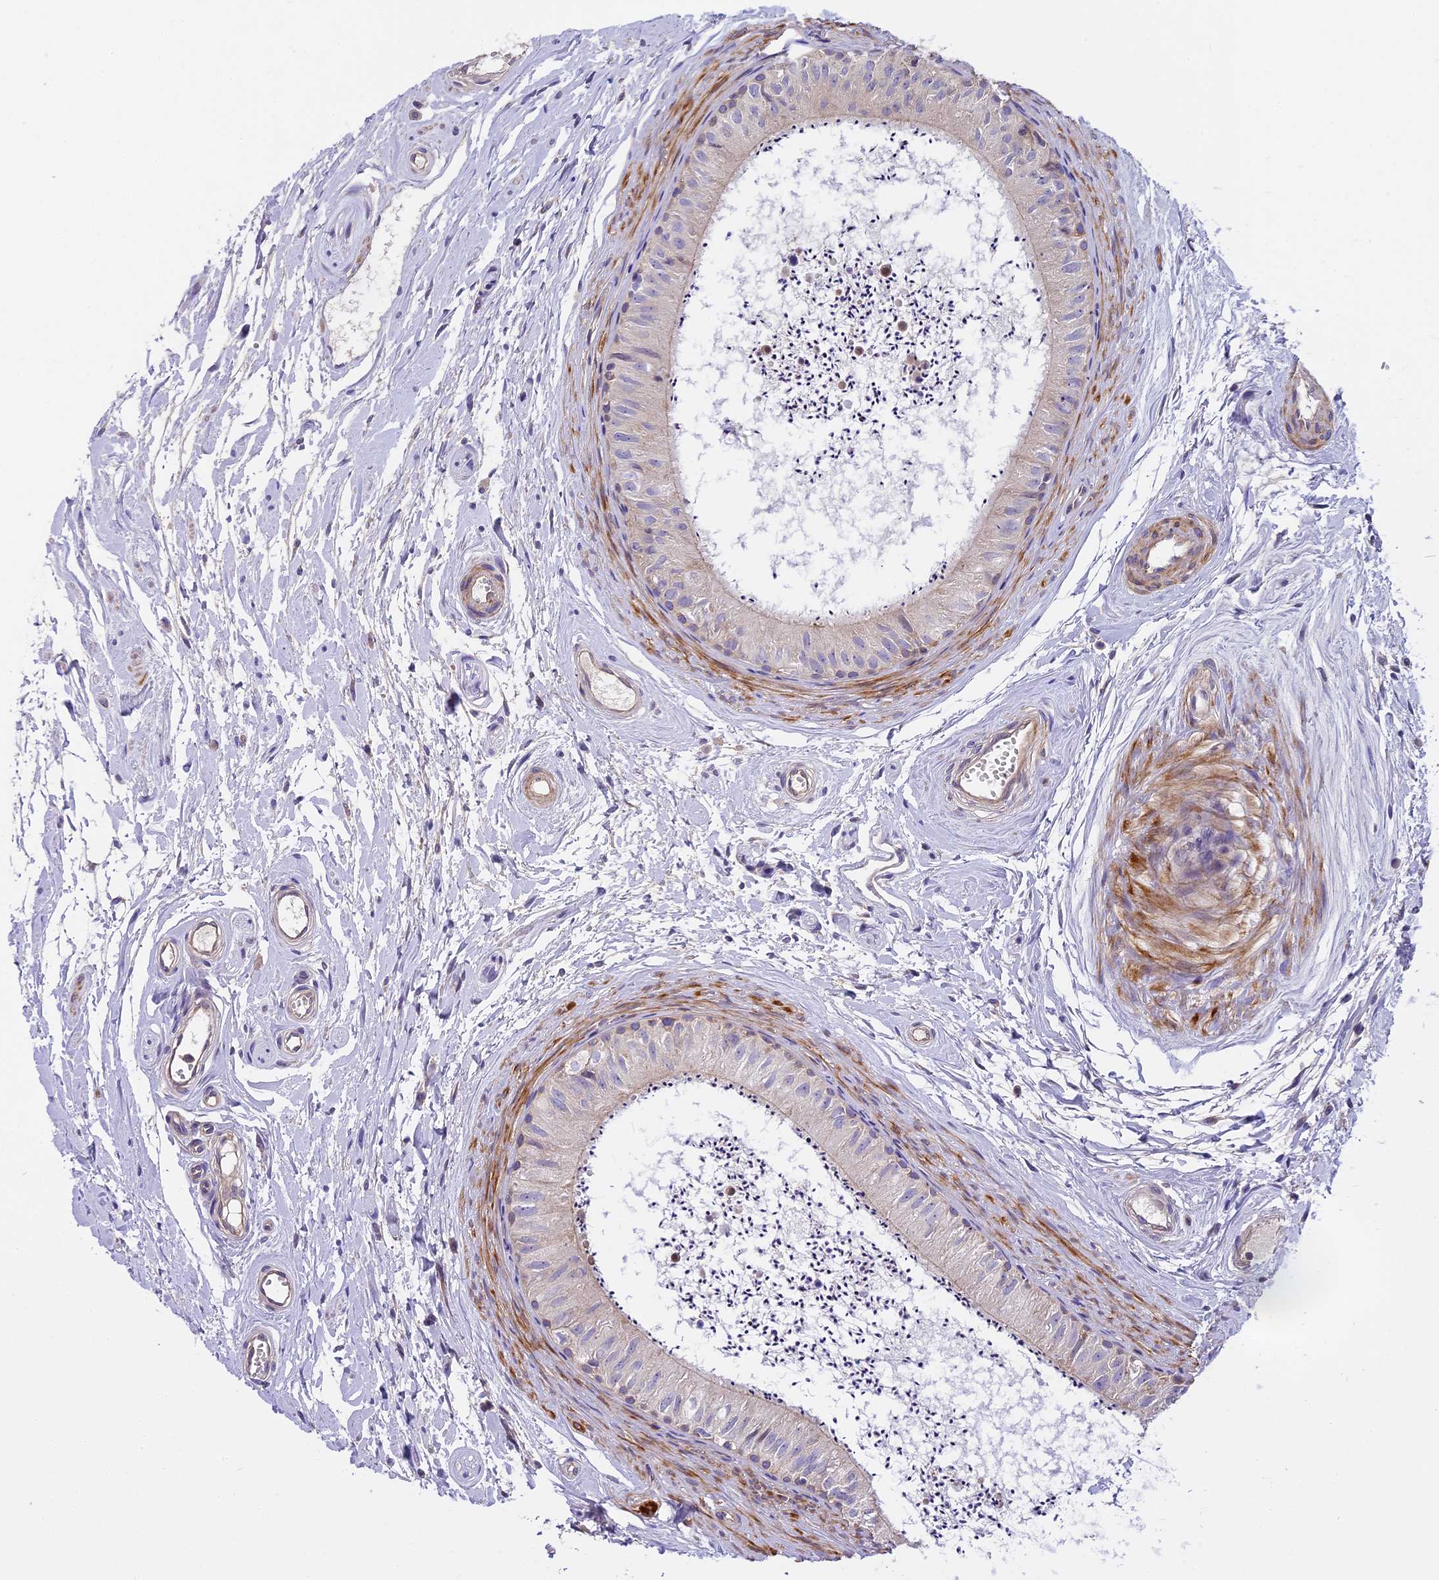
{"staining": {"intensity": "moderate", "quantity": "<25%", "location": "cytoplasmic/membranous"}, "tissue": "epididymis", "cell_type": "Glandular cells", "image_type": "normal", "snomed": [{"axis": "morphology", "description": "Normal tissue, NOS"}, {"axis": "topography", "description": "Epididymis"}], "caption": "The histopathology image exhibits staining of normal epididymis, revealing moderate cytoplasmic/membranous protein positivity (brown color) within glandular cells.", "gene": "FAM98C", "patient": {"sex": "male", "age": 56}}